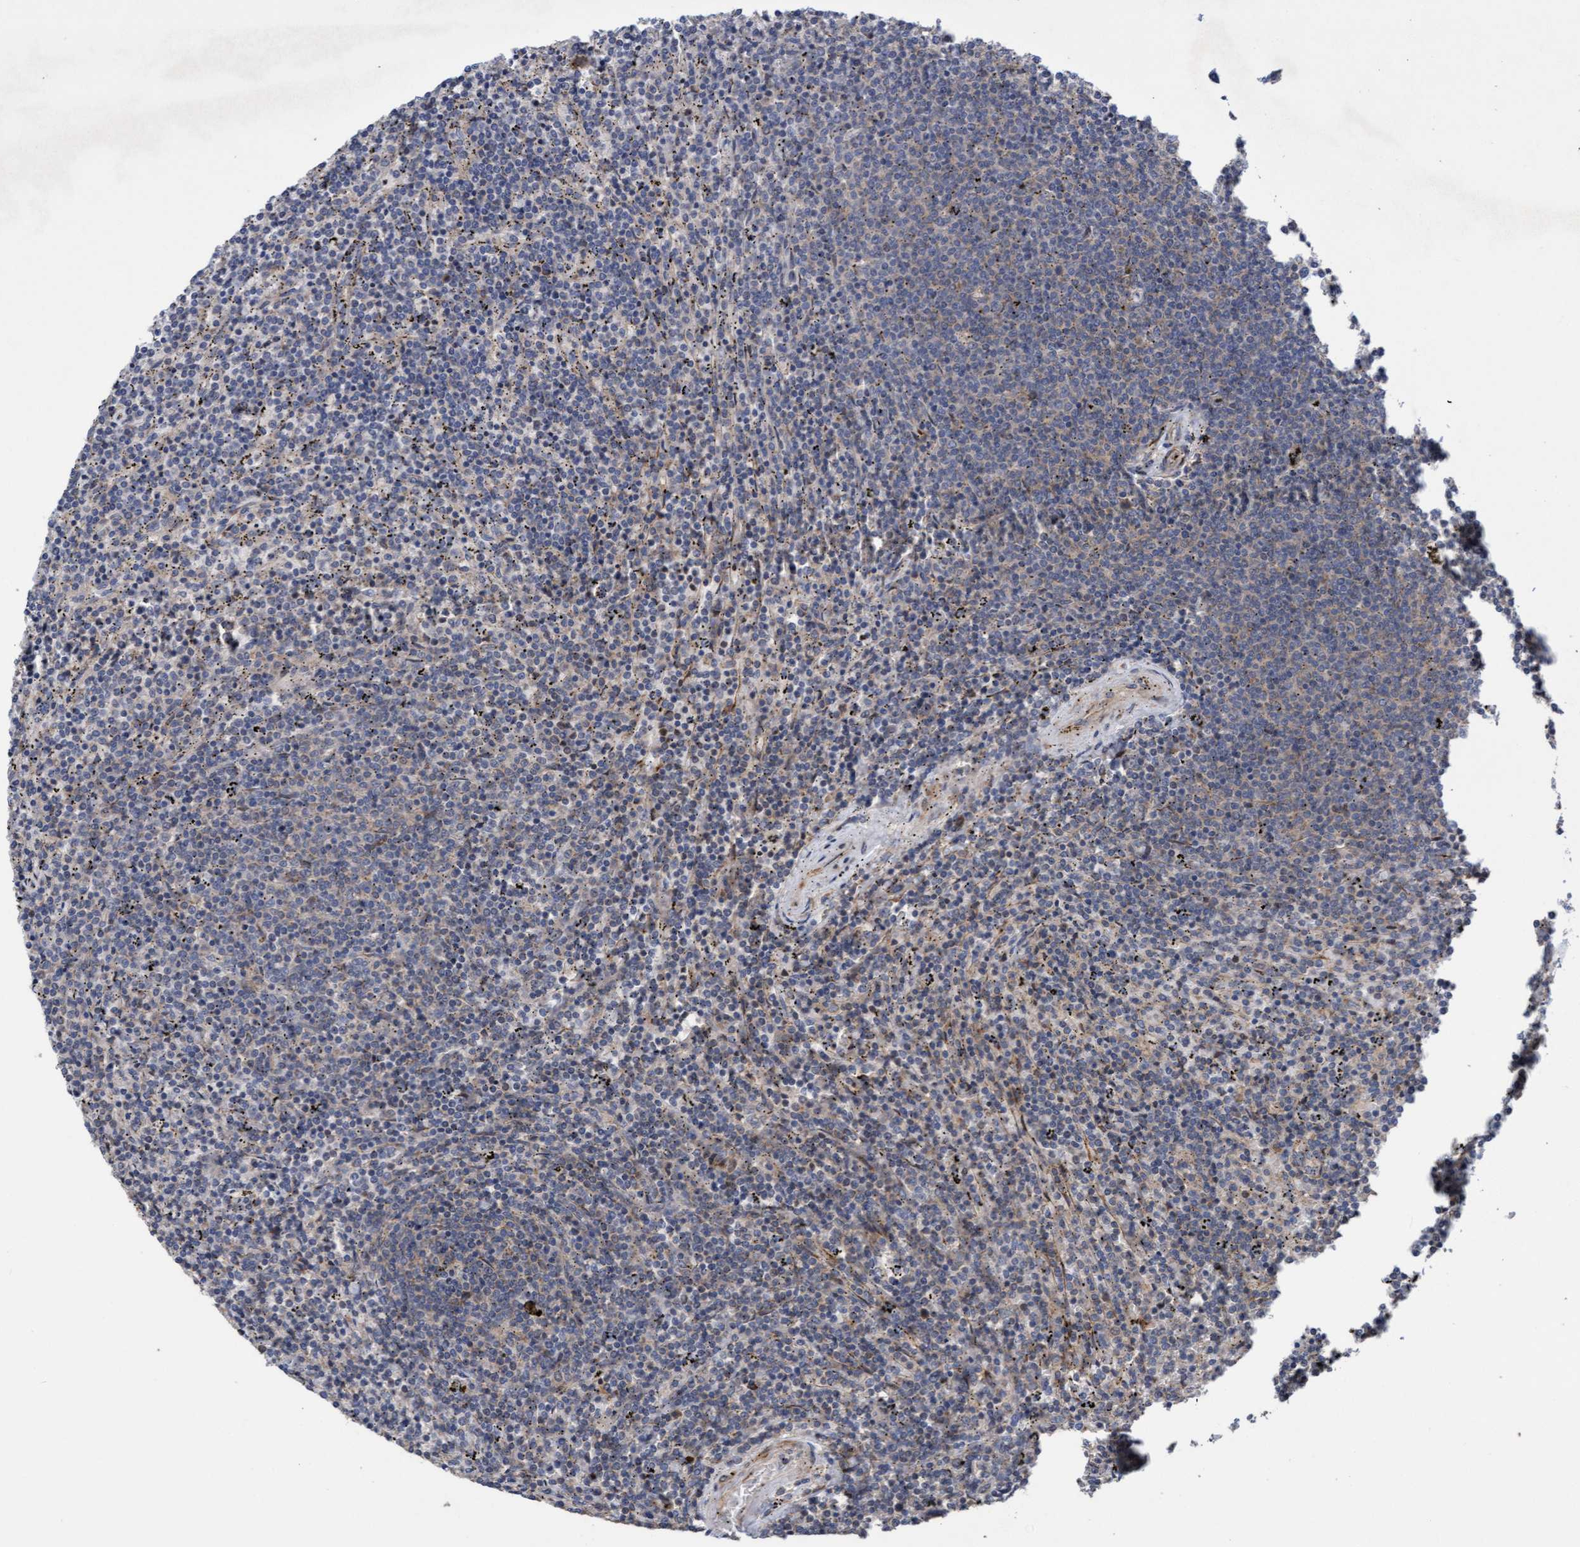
{"staining": {"intensity": "weak", "quantity": "25%-75%", "location": "cytoplasmic/membranous"}, "tissue": "lymphoma", "cell_type": "Tumor cells", "image_type": "cancer", "snomed": [{"axis": "morphology", "description": "Malignant lymphoma, non-Hodgkin's type, Low grade"}, {"axis": "topography", "description": "Spleen"}], "caption": "Lymphoma was stained to show a protein in brown. There is low levels of weak cytoplasmic/membranous expression in approximately 25%-75% of tumor cells. The staining was performed using DAB (3,3'-diaminobenzidine), with brown indicating positive protein expression. Nuclei are stained blue with hematoxylin.", "gene": "ELP5", "patient": {"sex": "female", "age": 50}}